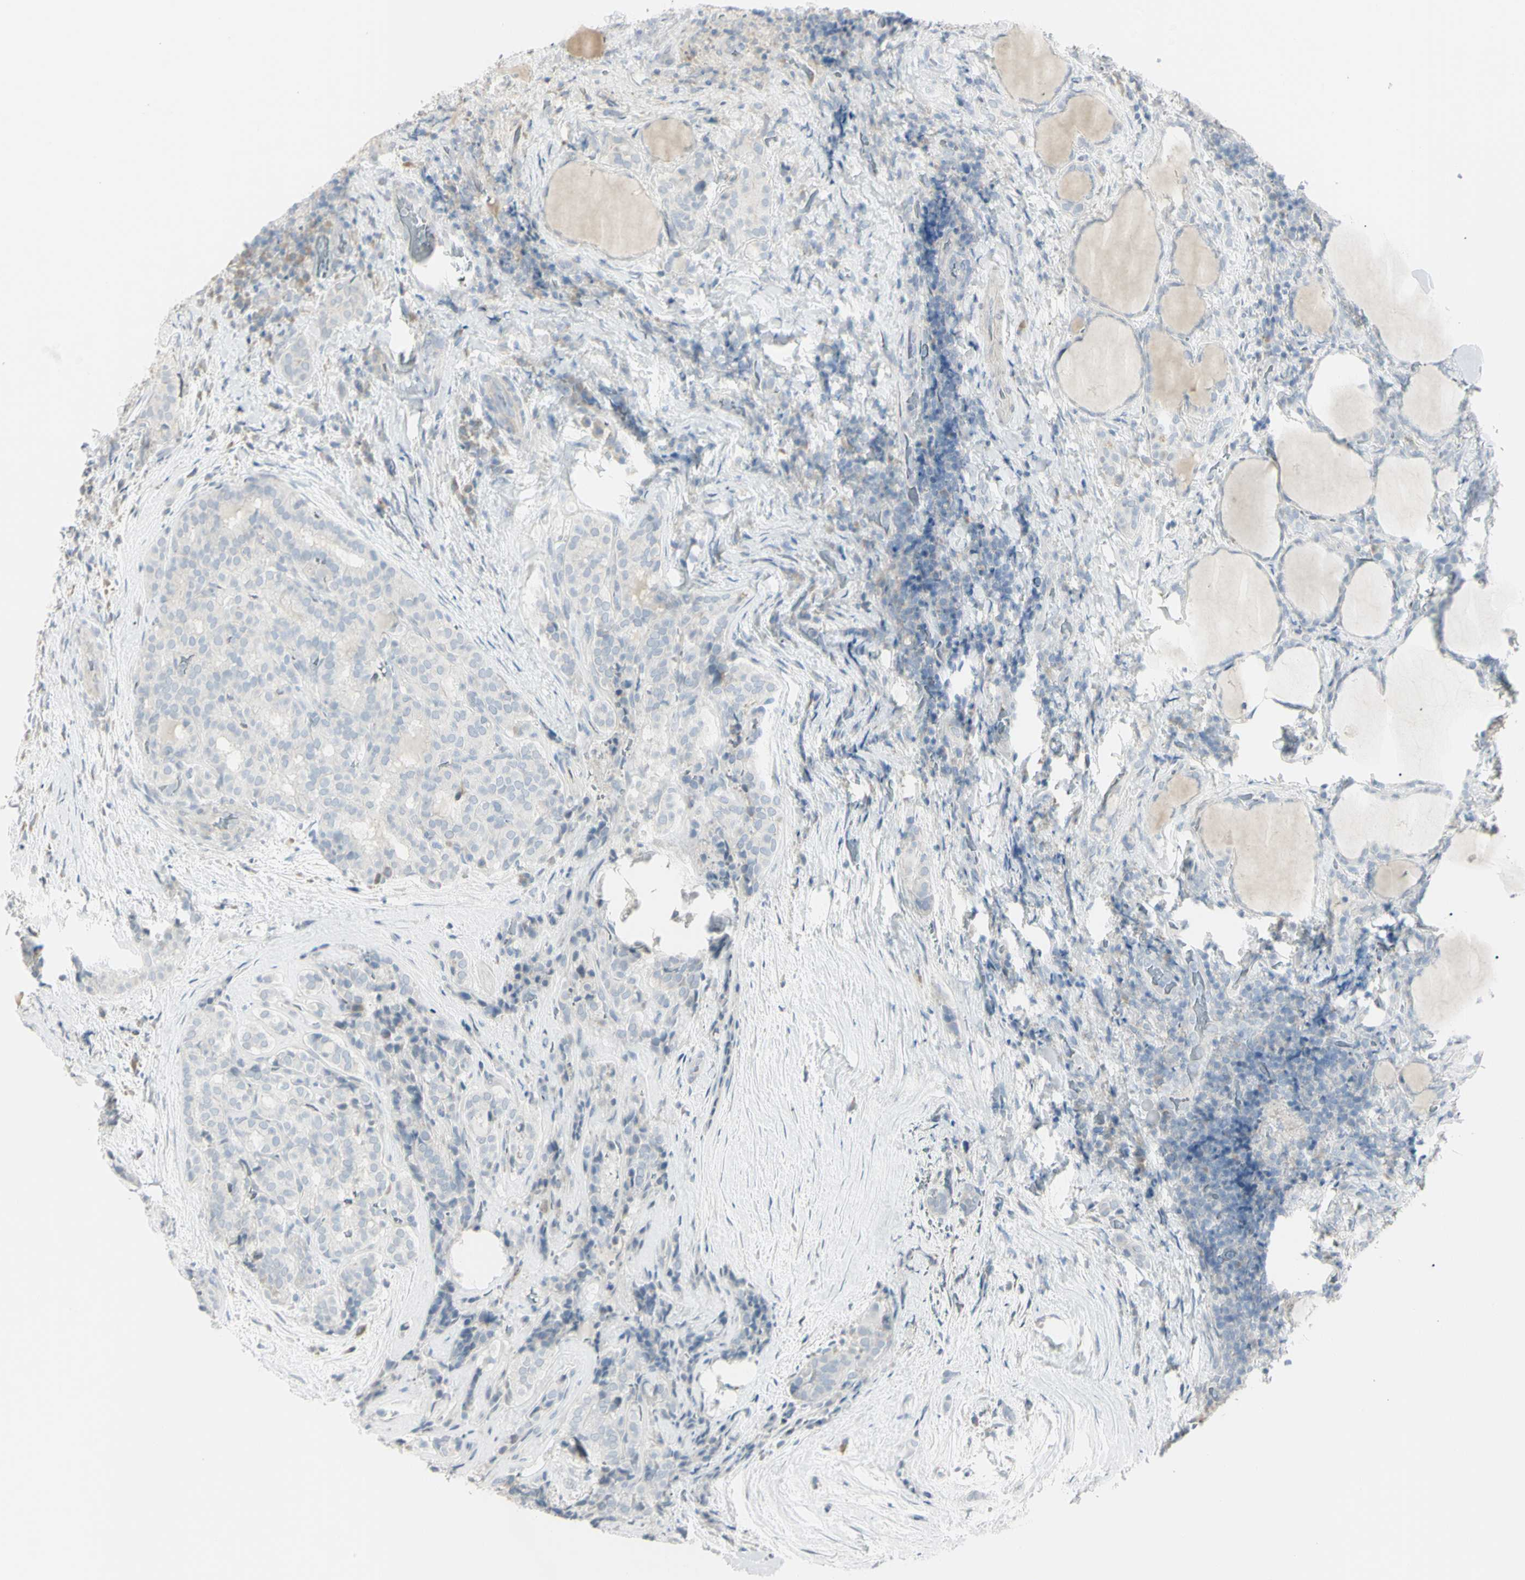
{"staining": {"intensity": "negative", "quantity": "none", "location": "none"}, "tissue": "thyroid cancer", "cell_type": "Tumor cells", "image_type": "cancer", "snomed": [{"axis": "morphology", "description": "Normal tissue, NOS"}, {"axis": "morphology", "description": "Papillary adenocarcinoma, NOS"}, {"axis": "topography", "description": "Thyroid gland"}], "caption": "An image of human thyroid cancer (papillary adenocarcinoma) is negative for staining in tumor cells.", "gene": "PIP", "patient": {"sex": "female", "age": 30}}